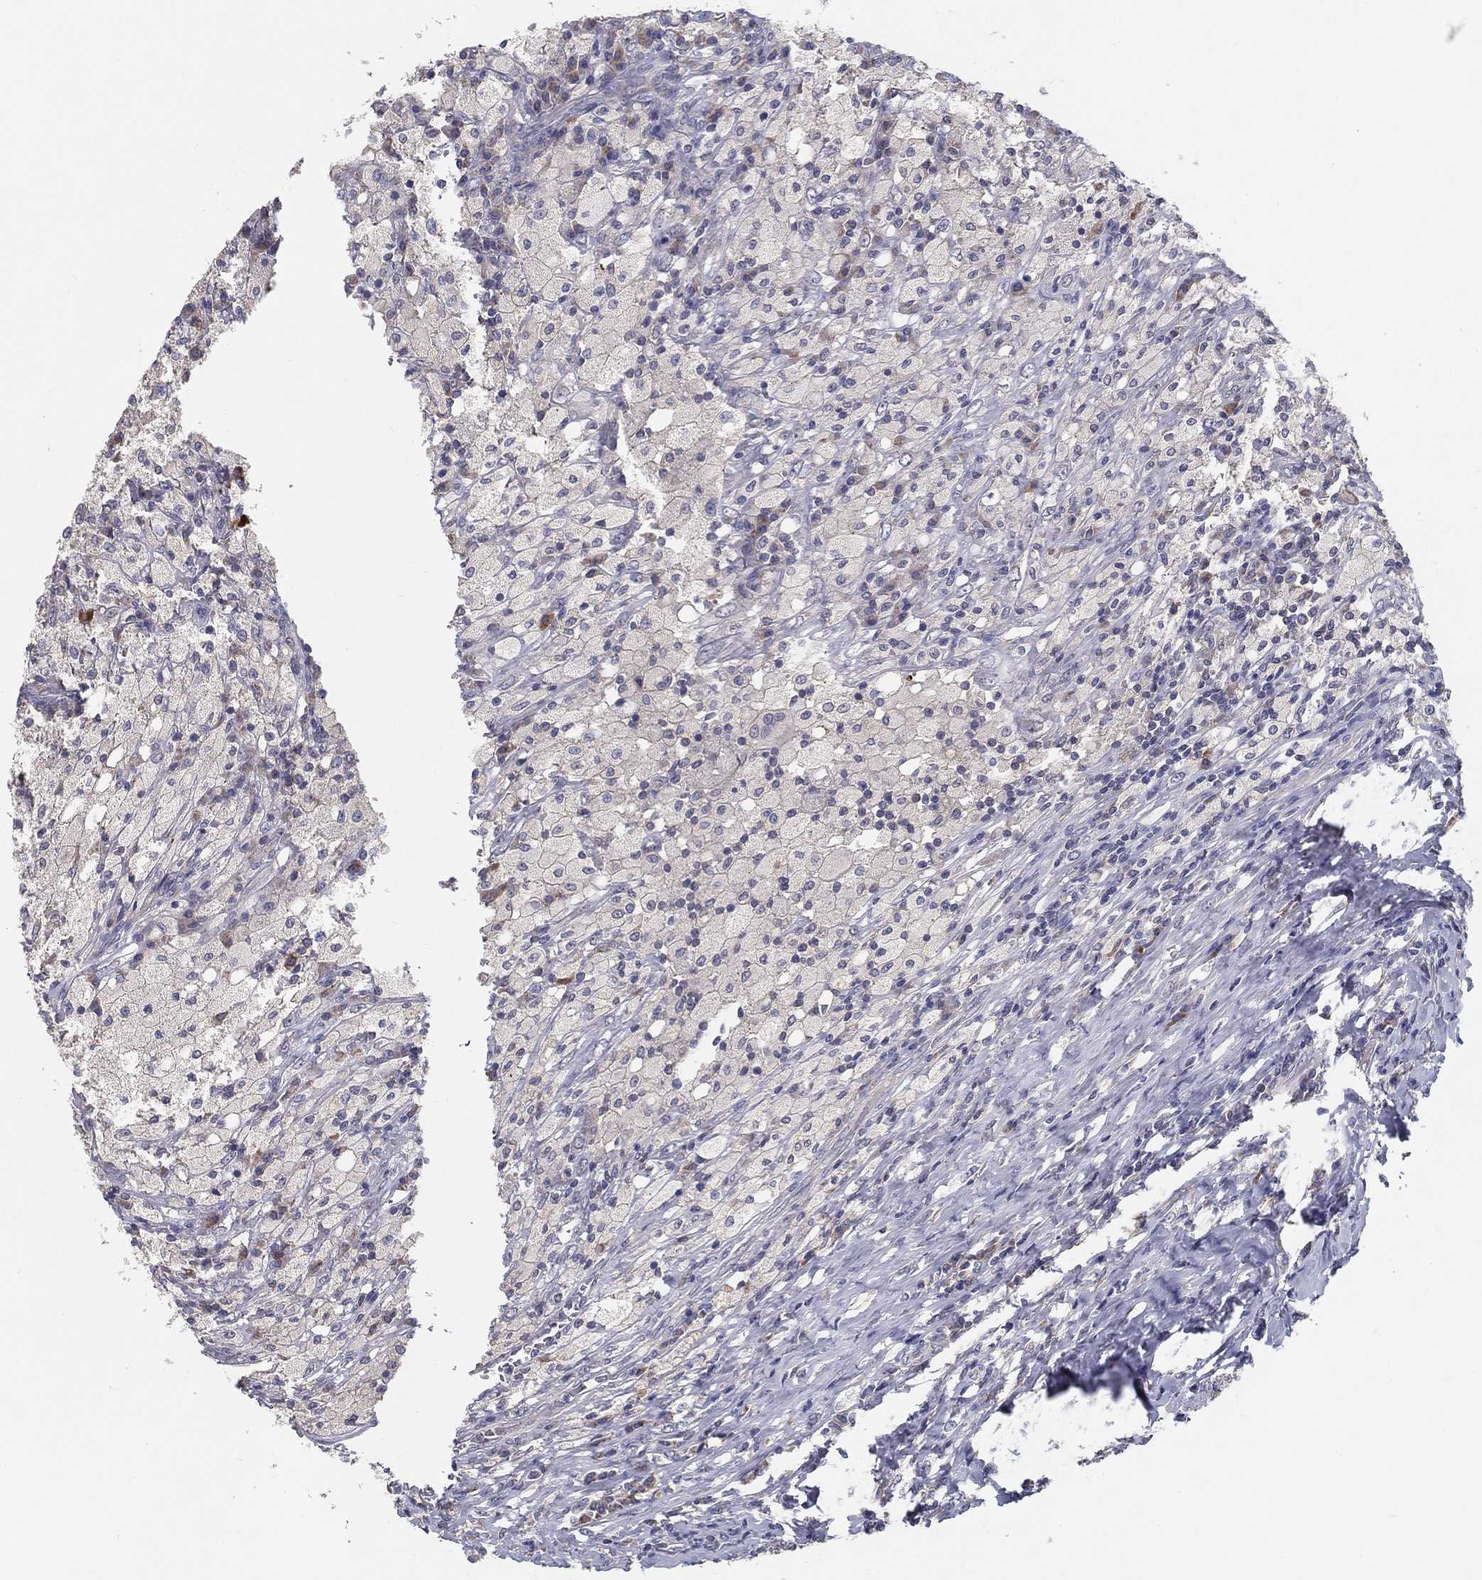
{"staining": {"intensity": "negative", "quantity": "none", "location": "none"}, "tissue": "testis cancer", "cell_type": "Tumor cells", "image_type": "cancer", "snomed": [{"axis": "morphology", "description": "Necrosis, NOS"}, {"axis": "morphology", "description": "Carcinoma, Embryonal, NOS"}, {"axis": "topography", "description": "Testis"}], "caption": "A histopathology image of human testis embryonal carcinoma is negative for staining in tumor cells. (DAB IHC visualized using brightfield microscopy, high magnification).", "gene": "PCSK1", "patient": {"sex": "male", "age": 19}}